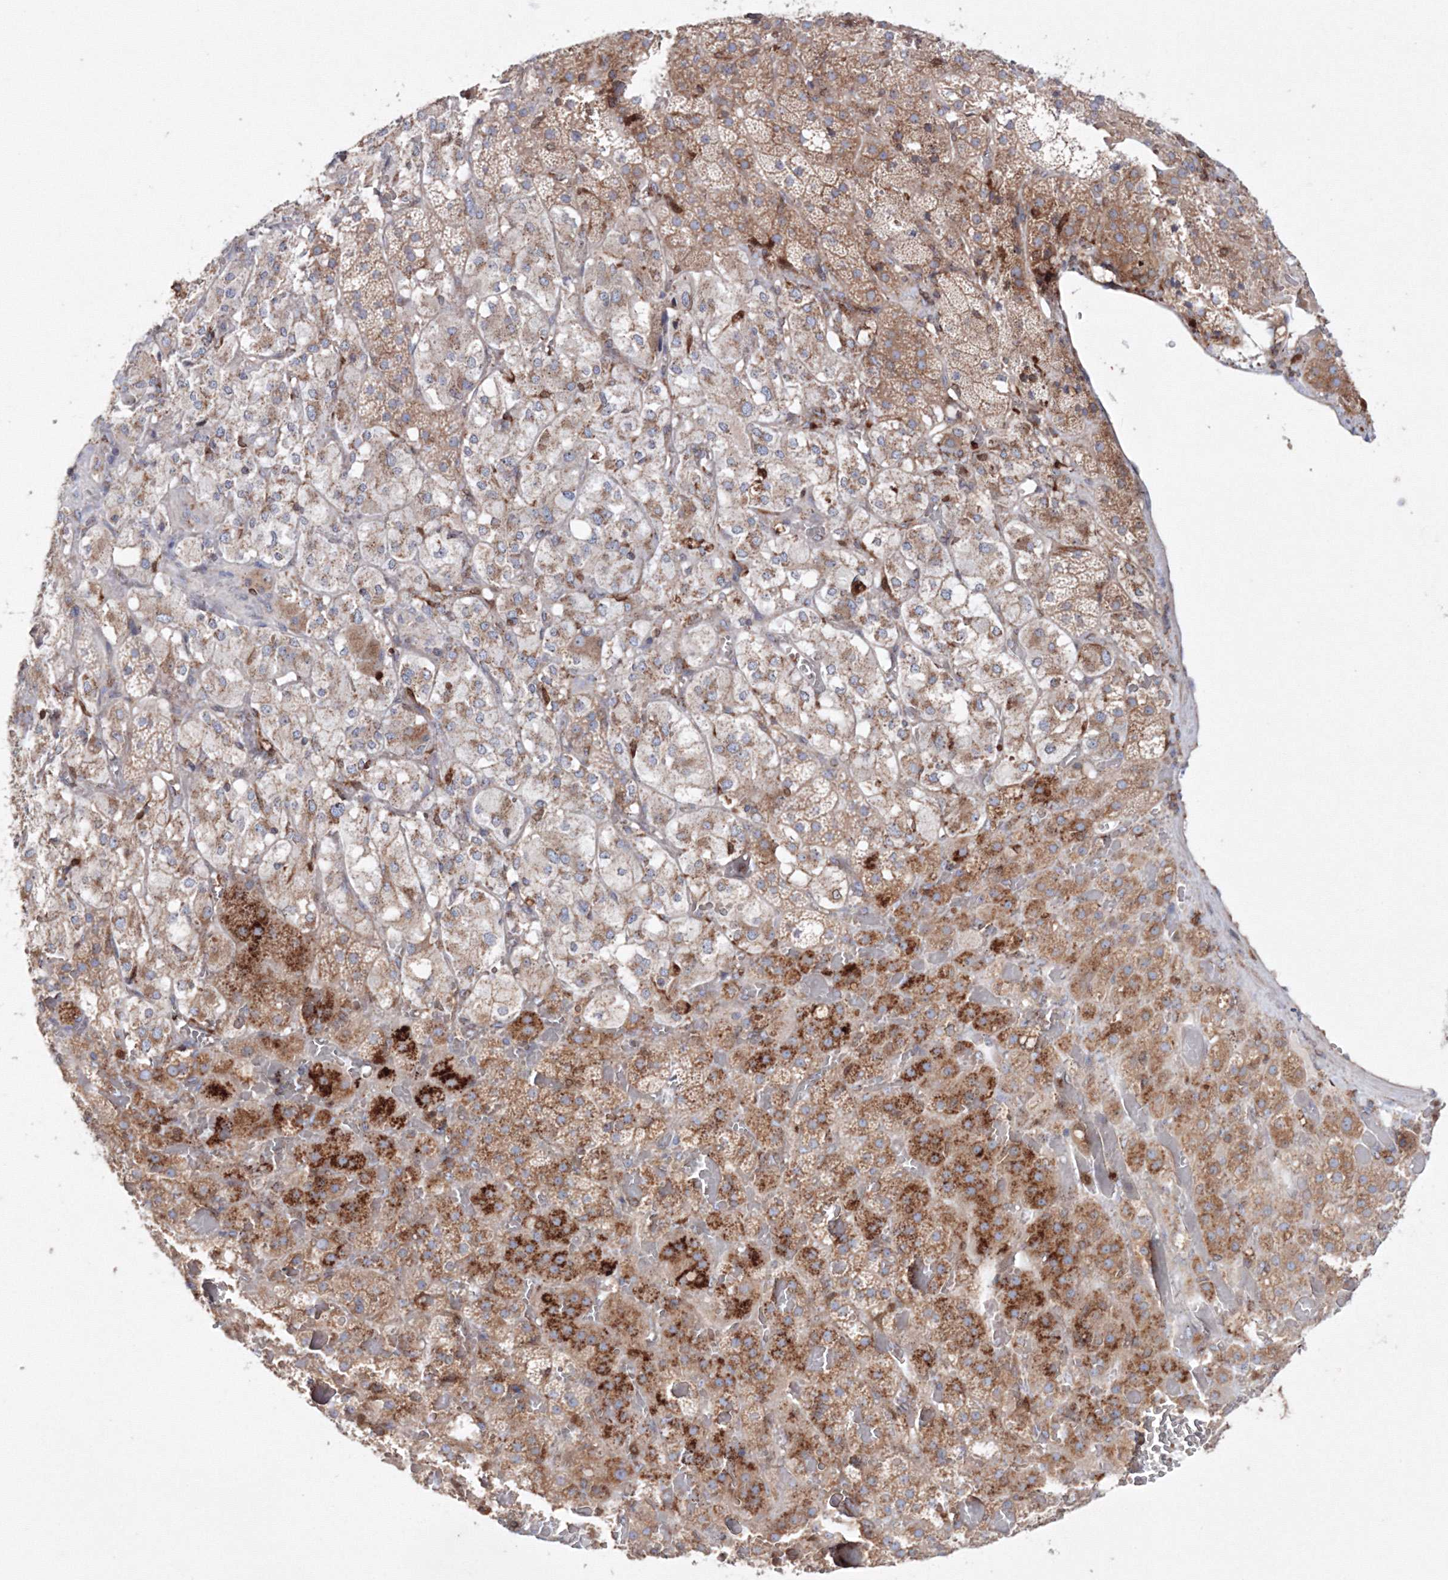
{"staining": {"intensity": "moderate", "quantity": "25%-75%", "location": "cytoplasmic/membranous"}, "tissue": "adrenal gland", "cell_type": "Glandular cells", "image_type": "normal", "snomed": [{"axis": "morphology", "description": "Normal tissue, NOS"}, {"axis": "topography", "description": "Adrenal gland"}], "caption": "The immunohistochemical stain highlights moderate cytoplasmic/membranous staining in glandular cells of benign adrenal gland.", "gene": "ARCN1", "patient": {"sex": "female", "age": 59}}